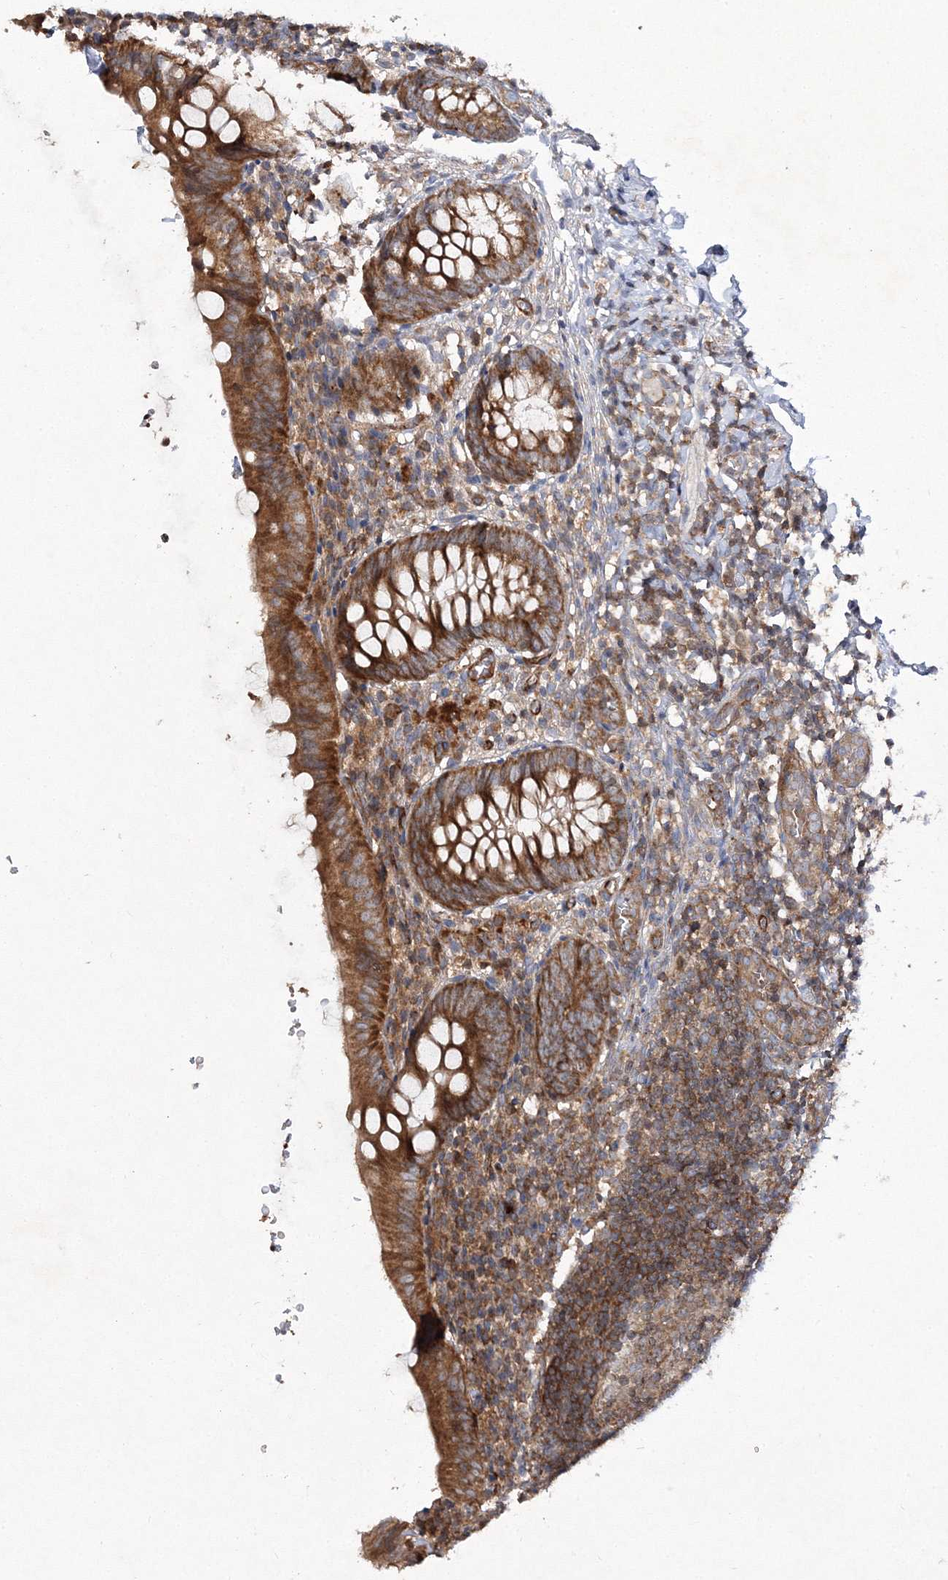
{"staining": {"intensity": "strong", "quantity": ">75%", "location": "cytoplasmic/membranous"}, "tissue": "appendix", "cell_type": "Glandular cells", "image_type": "normal", "snomed": [{"axis": "morphology", "description": "Normal tissue, NOS"}, {"axis": "topography", "description": "Appendix"}], "caption": "Benign appendix displays strong cytoplasmic/membranous expression in approximately >75% of glandular cells, visualized by immunohistochemistry.", "gene": "DNAJC13", "patient": {"sex": "male", "age": 8}}